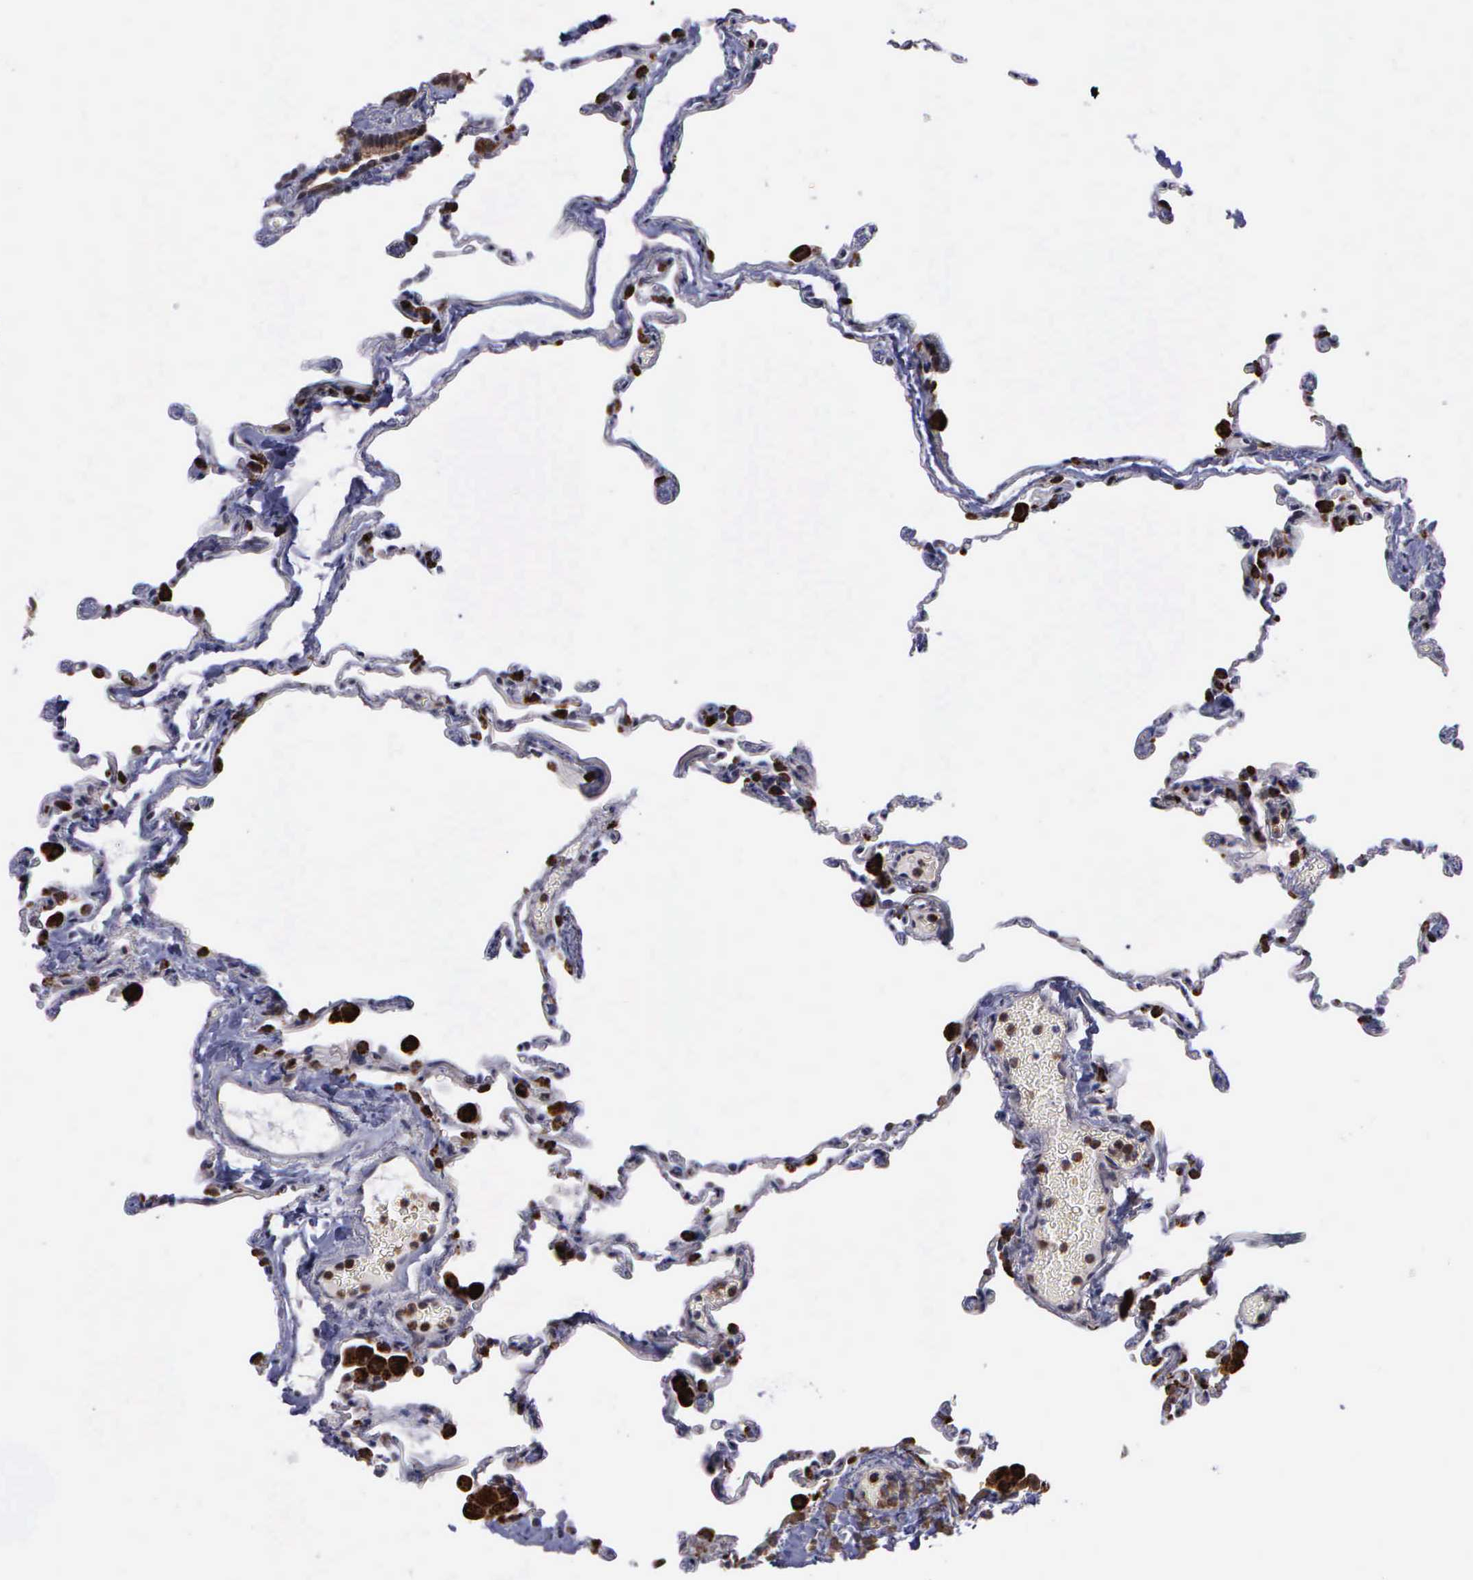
{"staining": {"intensity": "moderate", "quantity": "25%-75%", "location": "cytoplasmic/membranous"}, "tissue": "lung", "cell_type": "Alveolar cells", "image_type": "normal", "snomed": [{"axis": "morphology", "description": "Normal tissue, NOS"}, {"axis": "topography", "description": "Lung"}], "caption": "Human lung stained with a brown dye reveals moderate cytoplasmic/membranous positive staining in about 25%-75% of alveolar cells.", "gene": "MAP3K9", "patient": {"sex": "female", "age": 61}}